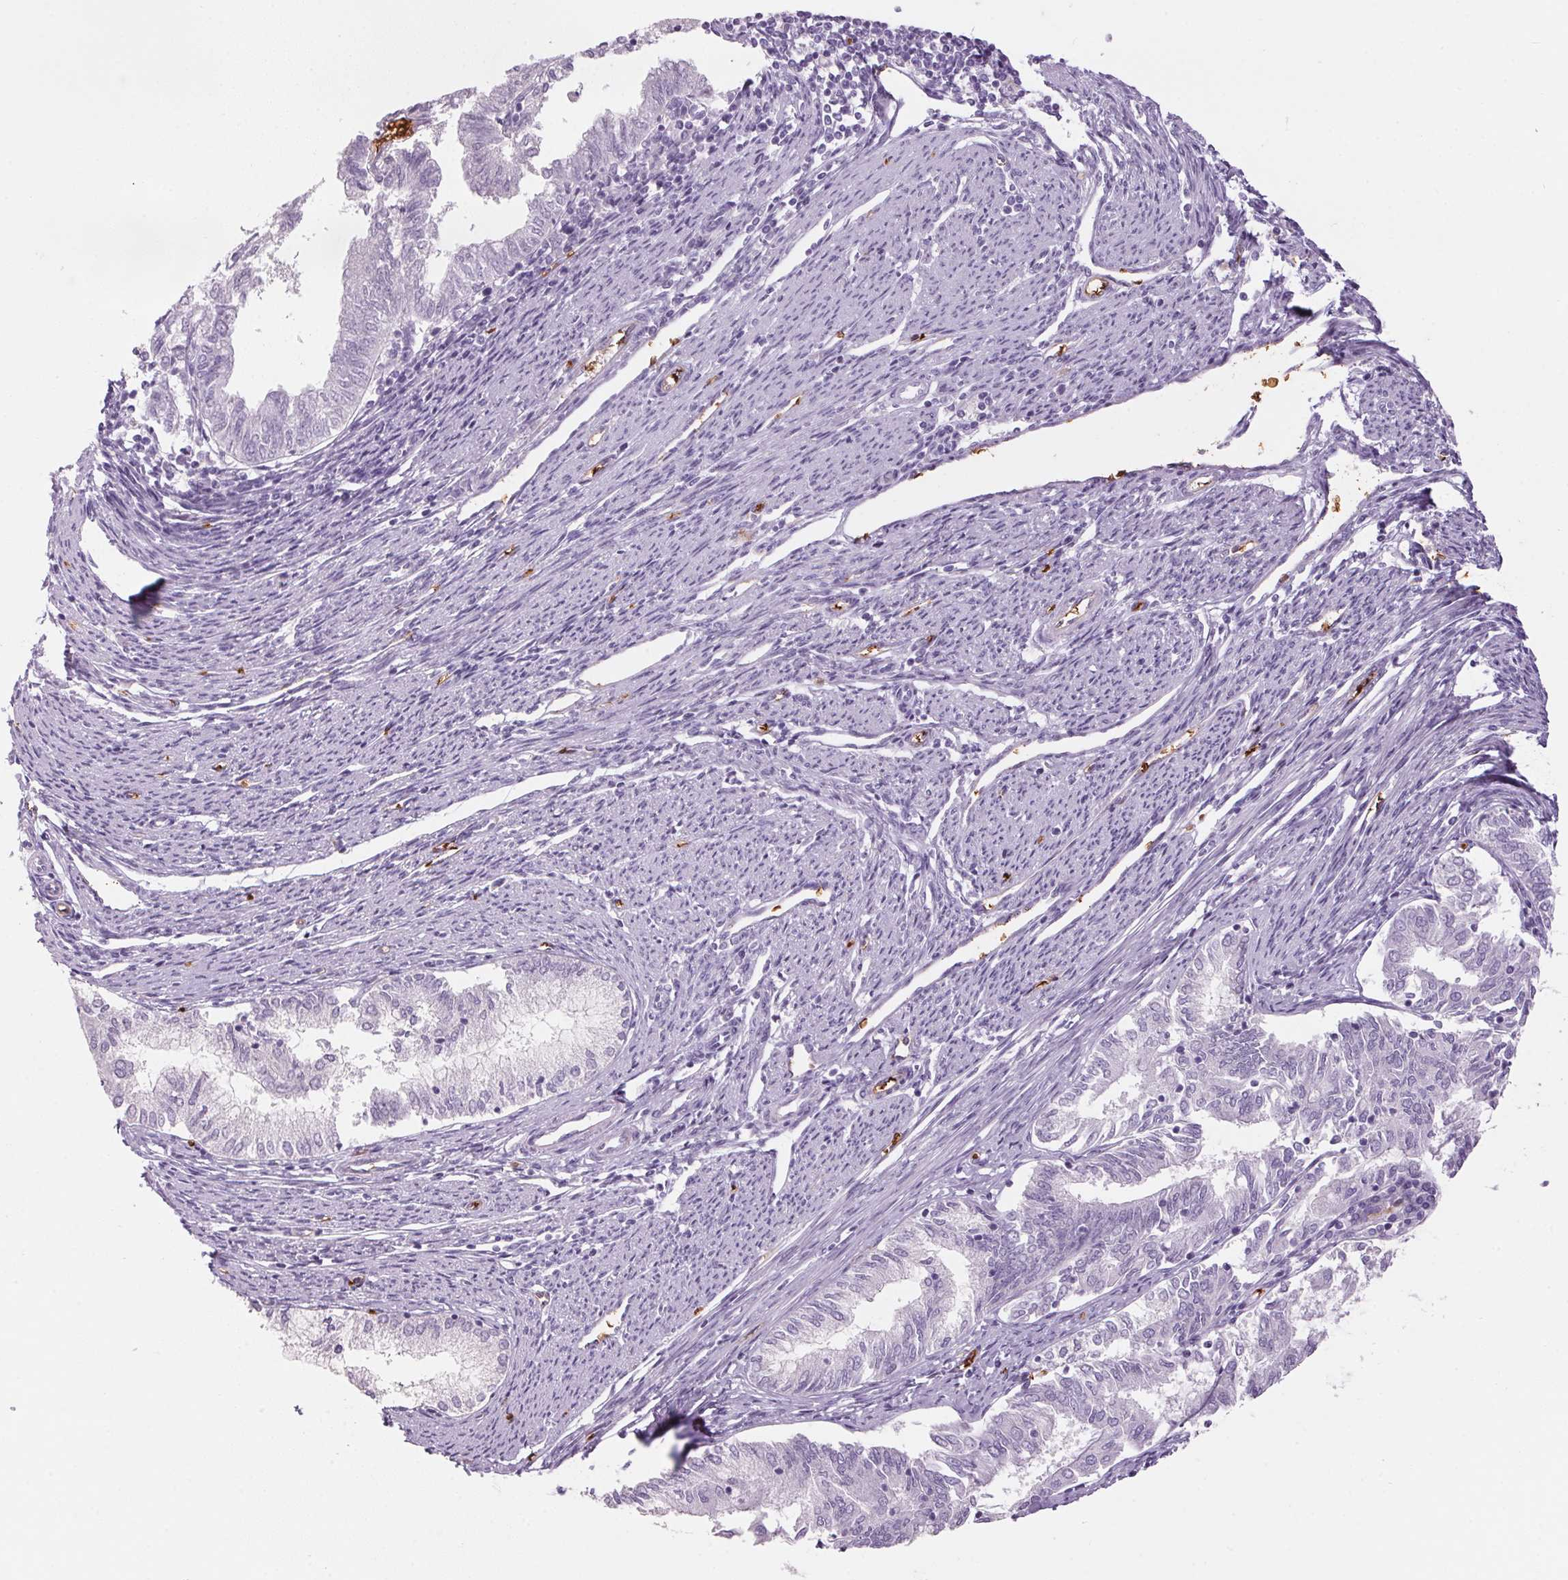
{"staining": {"intensity": "negative", "quantity": "none", "location": "none"}, "tissue": "endometrial cancer", "cell_type": "Tumor cells", "image_type": "cancer", "snomed": [{"axis": "morphology", "description": "Adenocarcinoma, NOS"}, {"axis": "topography", "description": "Endometrium"}], "caption": "DAB immunohistochemical staining of human endometrial cancer shows no significant expression in tumor cells.", "gene": "HBQ1", "patient": {"sex": "female", "age": 79}}